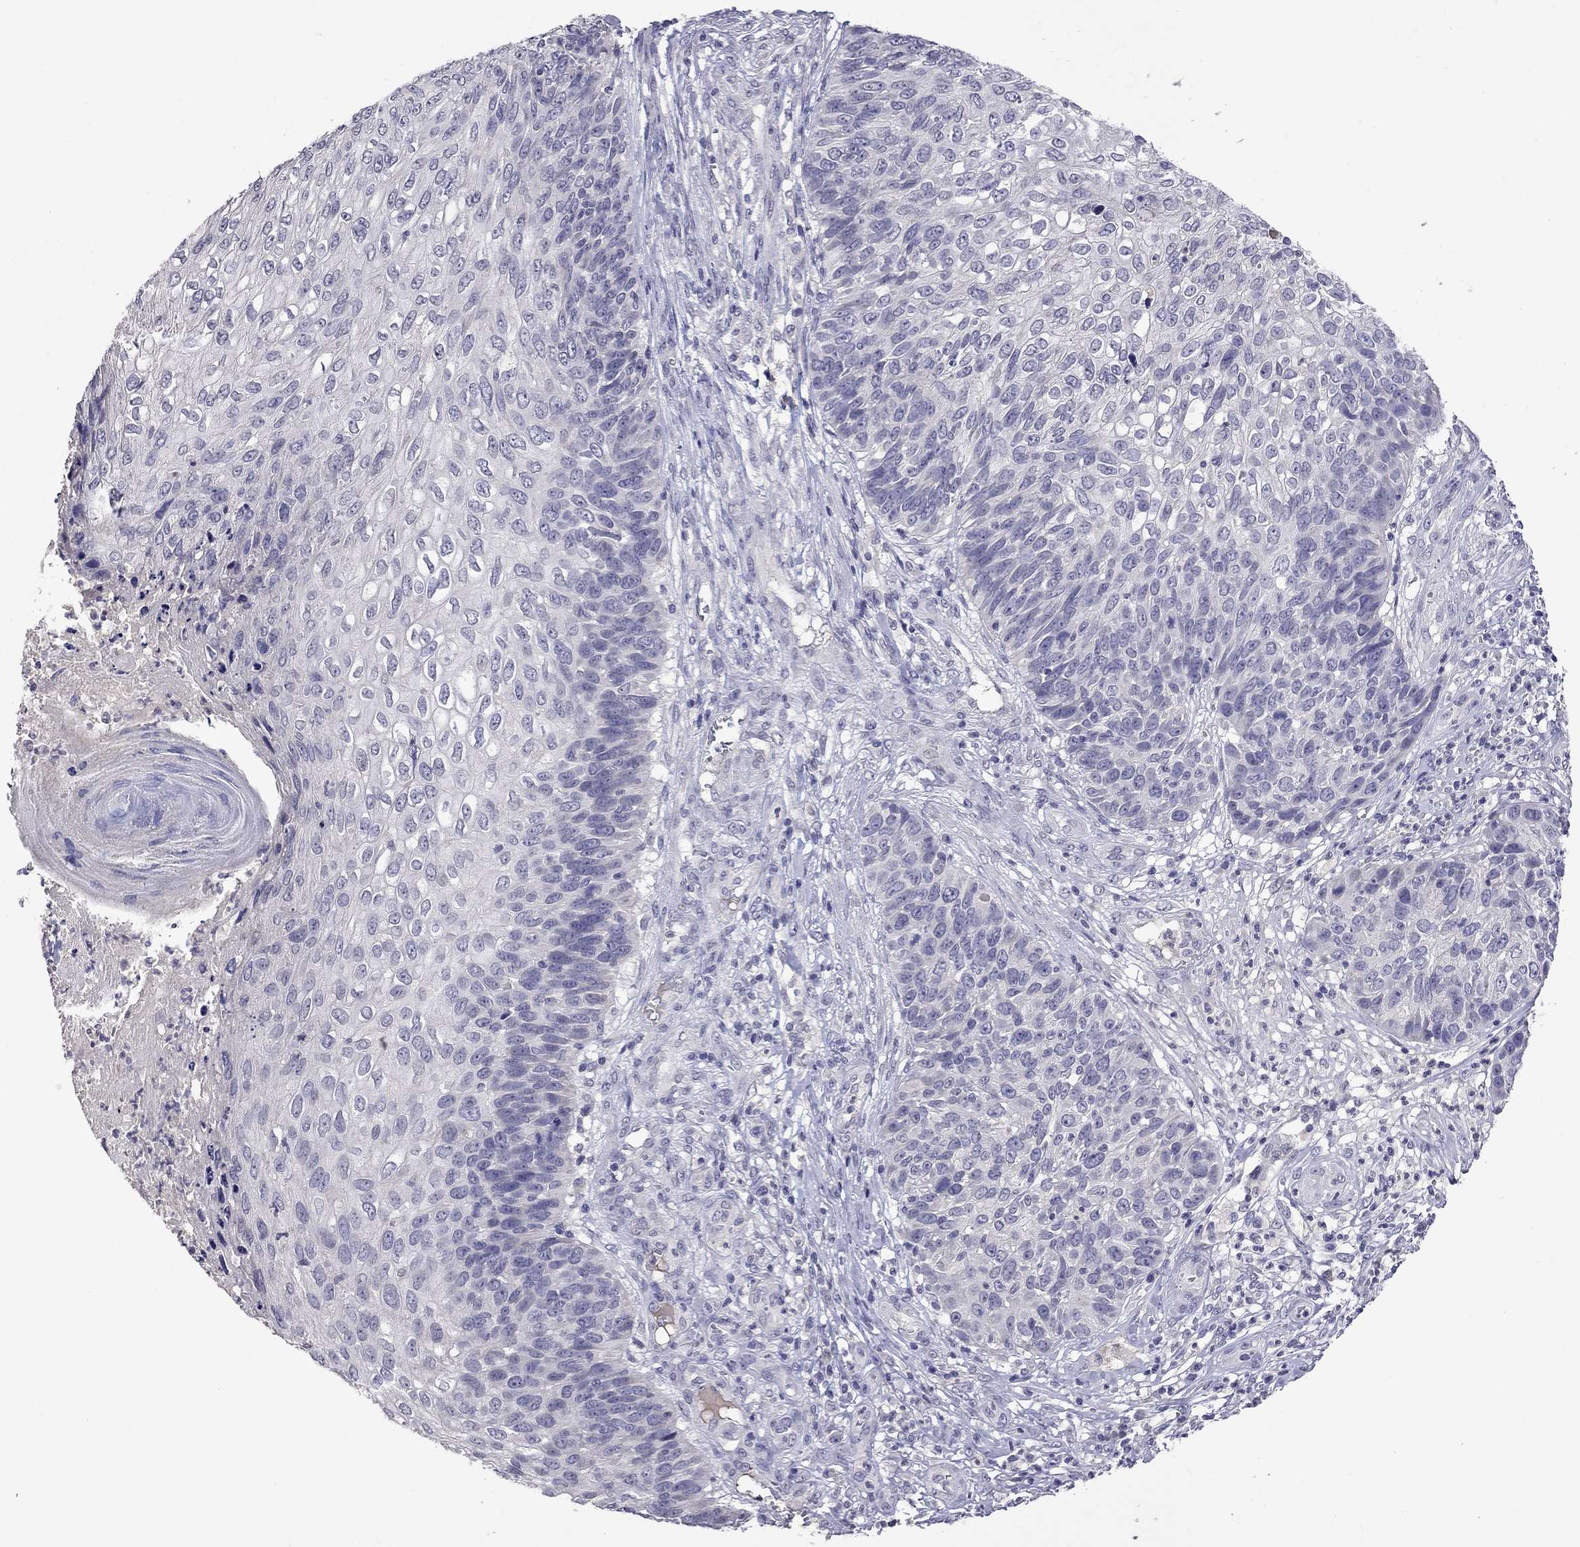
{"staining": {"intensity": "negative", "quantity": "none", "location": "none"}, "tissue": "skin cancer", "cell_type": "Tumor cells", "image_type": "cancer", "snomed": [{"axis": "morphology", "description": "Squamous cell carcinoma, NOS"}, {"axis": "topography", "description": "Skin"}], "caption": "There is no significant positivity in tumor cells of squamous cell carcinoma (skin).", "gene": "STAR", "patient": {"sex": "male", "age": 92}}